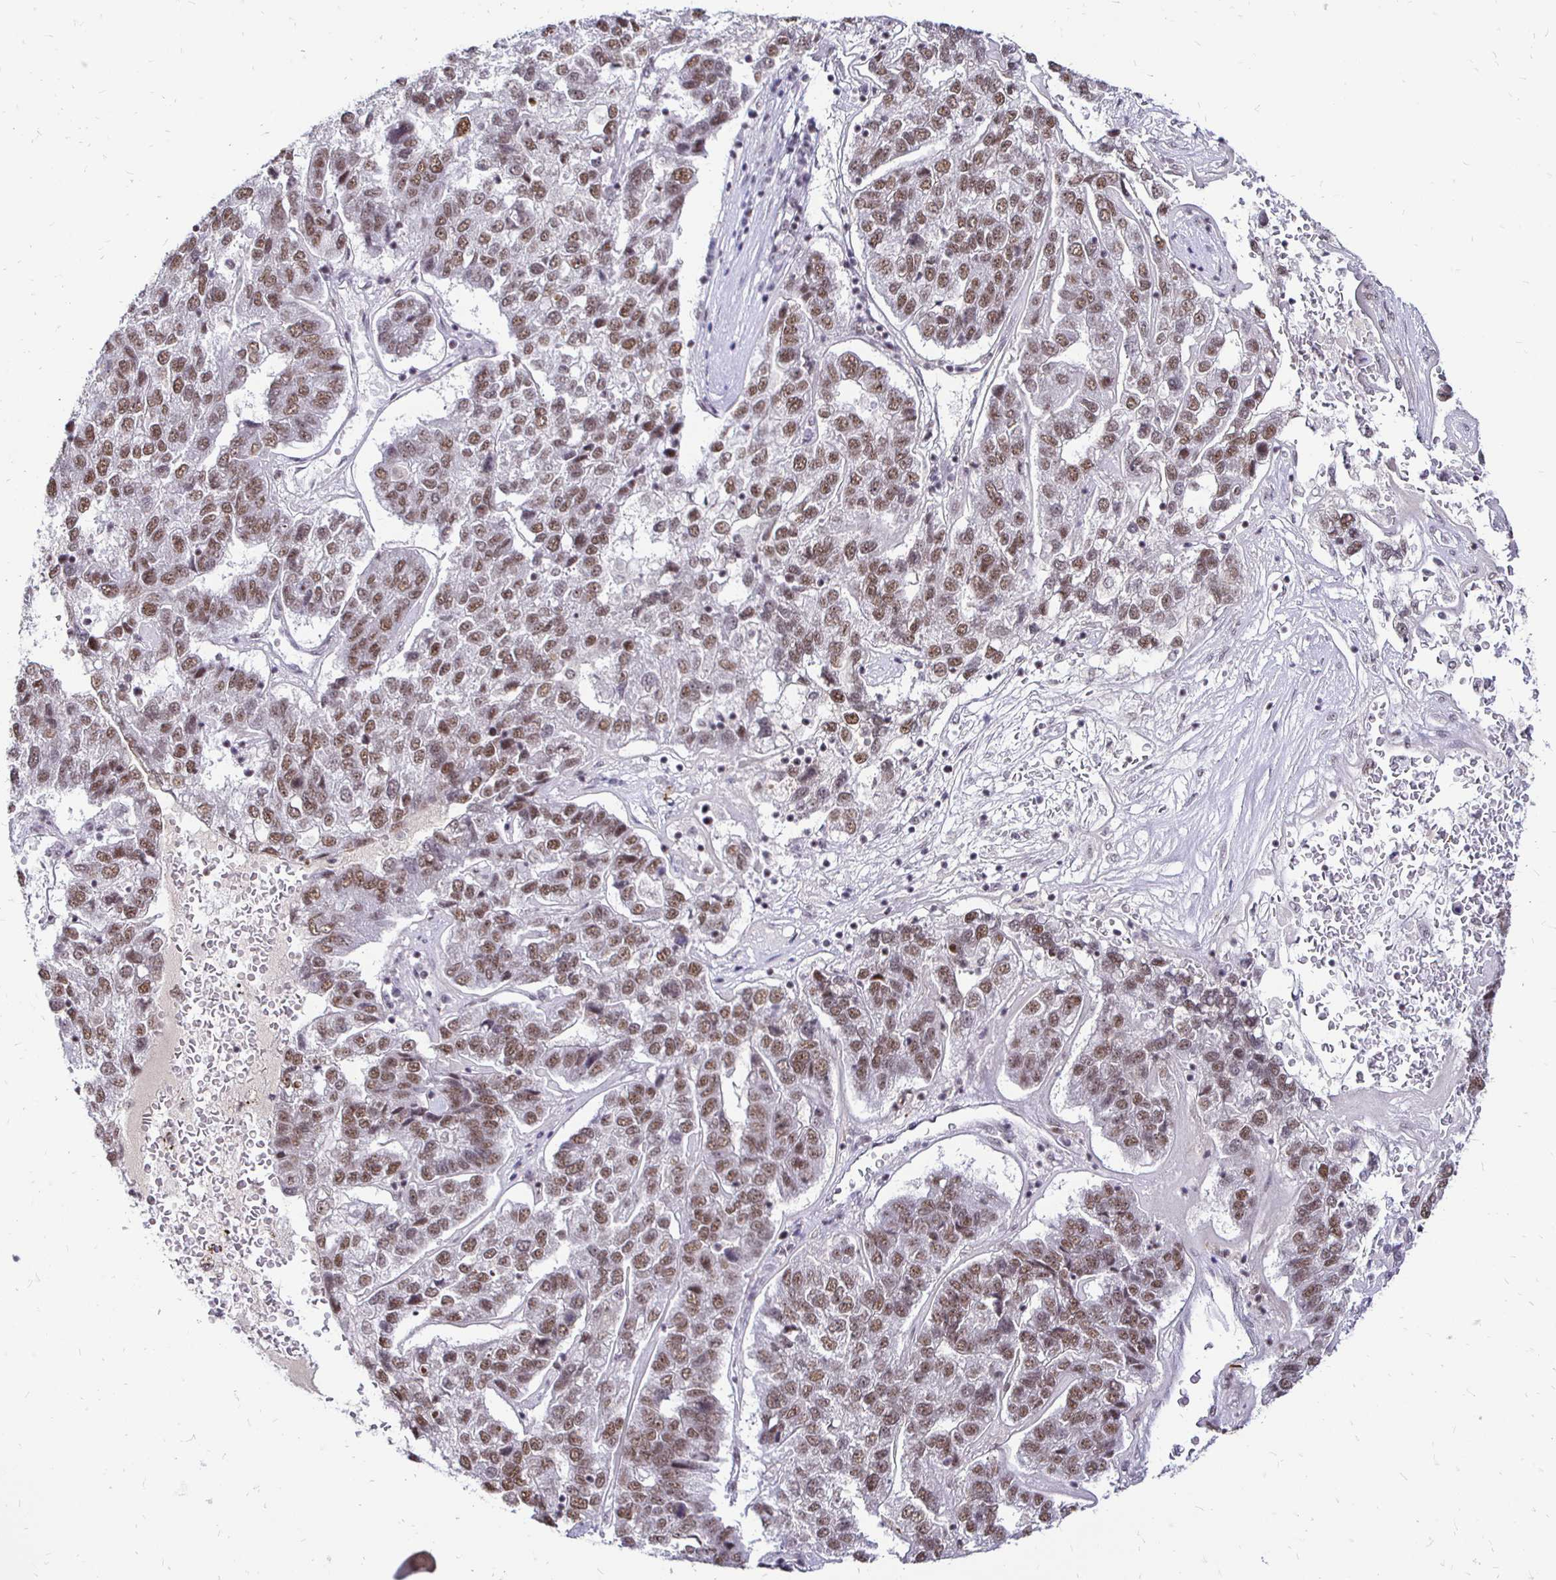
{"staining": {"intensity": "moderate", "quantity": ">75%", "location": "nuclear"}, "tissue": "pancreatic cancer", "cell_type": "Tumor cells", "image_type": "cancer", "snomed": [{"axis": "morphology", "description": "Adenocarcinoma, NOS"}, {"axis": "topography", "description": "Pancreas"}], "caption": "Moderate nuclear expression is seen in approximately >75% of tumor cells in pancreatic cancer (adenocarcinoma). Ihc stains the protein of interest in brown and the nuclei are stained blue.", "gene": "SIN3A", "patient": {"sex": "female", "age": 61}}